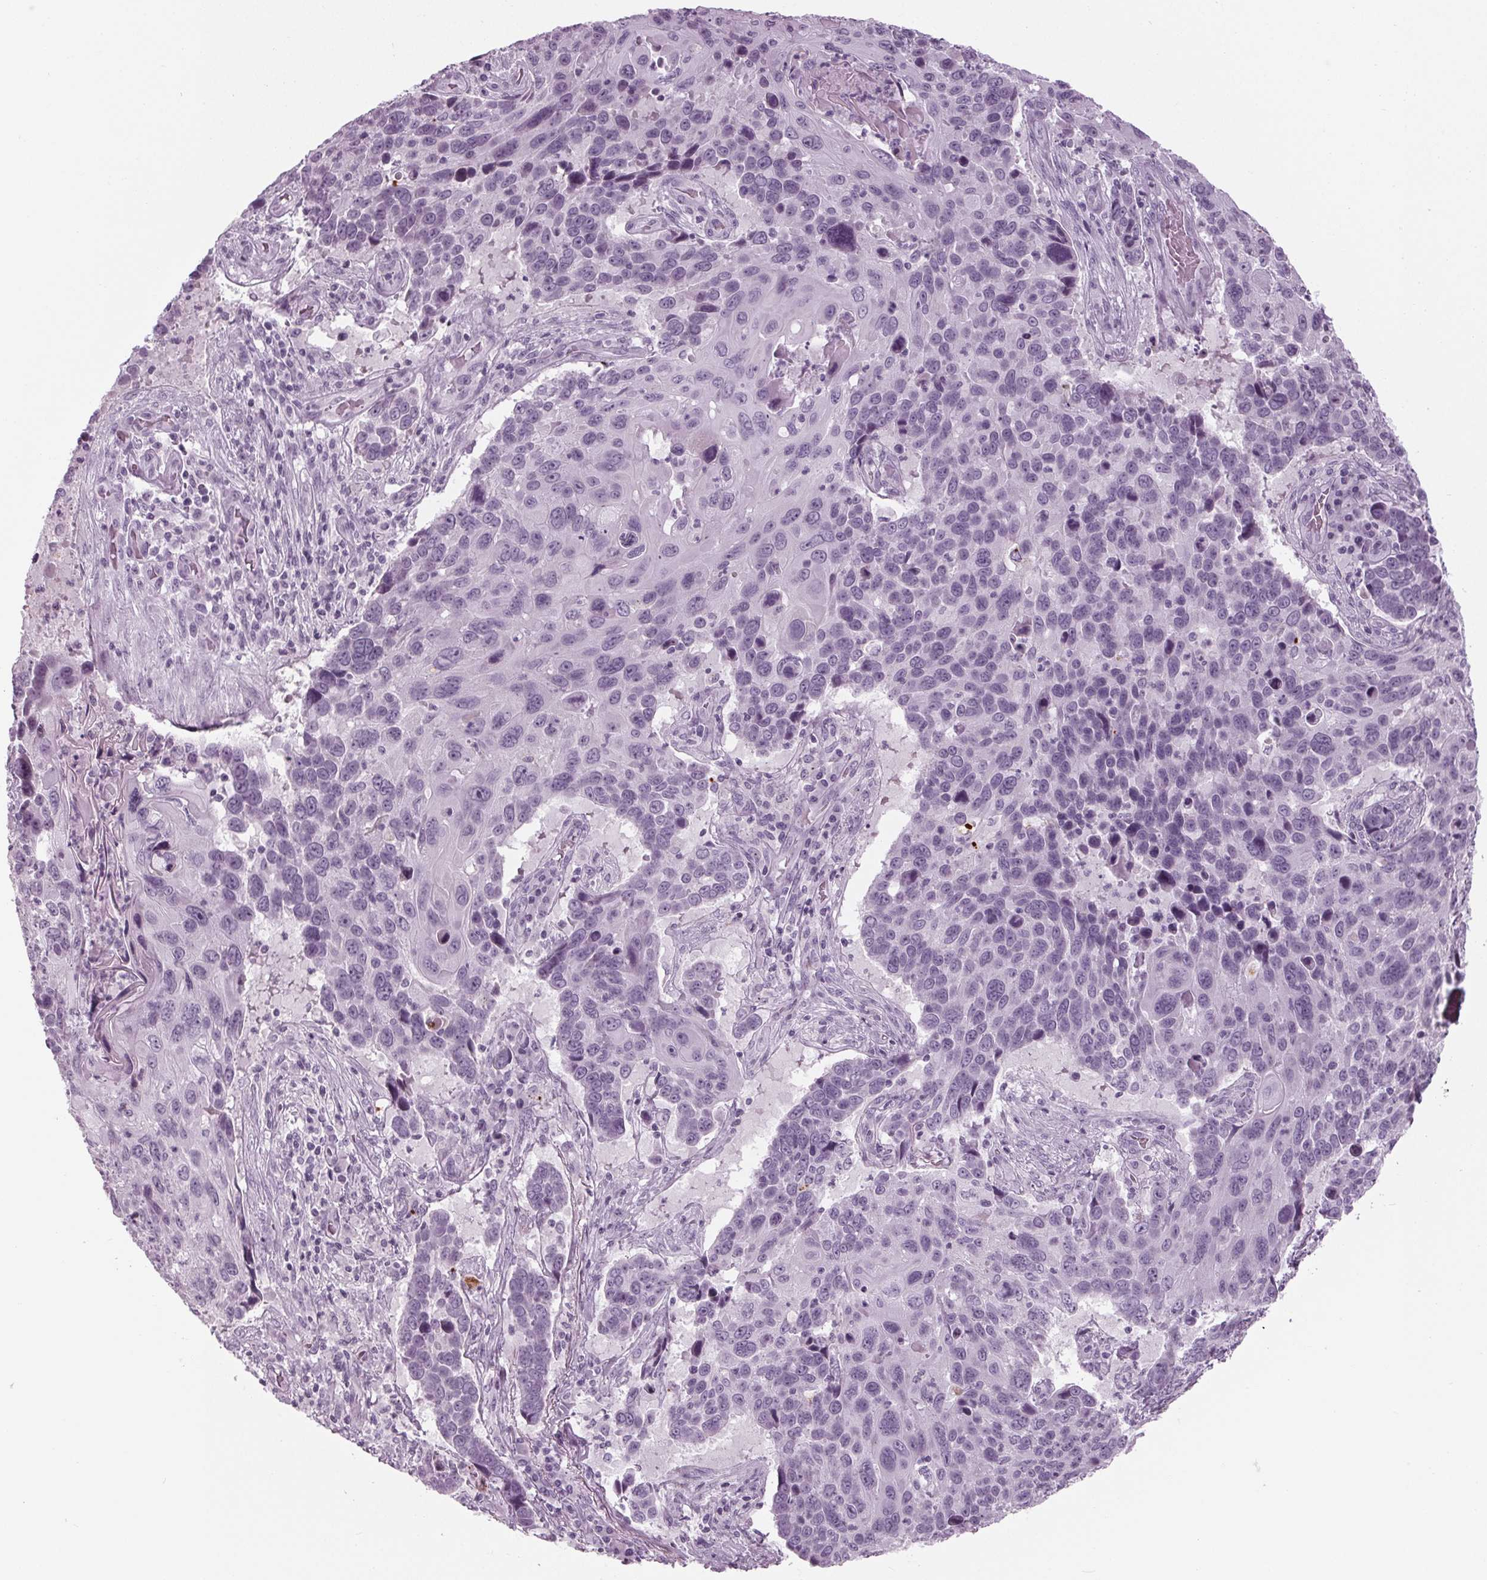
{"staining": {"intensity": "negative", "quantity": "none", "location": "none"}, "tissue": "lung cancer", "cell_type": "Tumor cells", "image_type": "cancer", "snomed": [{"axis": "morphology", "description": "Squamous cell carcinoma, NOS"}, {"axis": "topography", "description": "Lung"}], "caption": "This is a photomicrograph of immunohistochemistry staining of lung squamous cell carcinoma, which shows no staining in tumor cells.", "gene": "CYP3A43", "patient": {"sex": "male", "age": 68}}